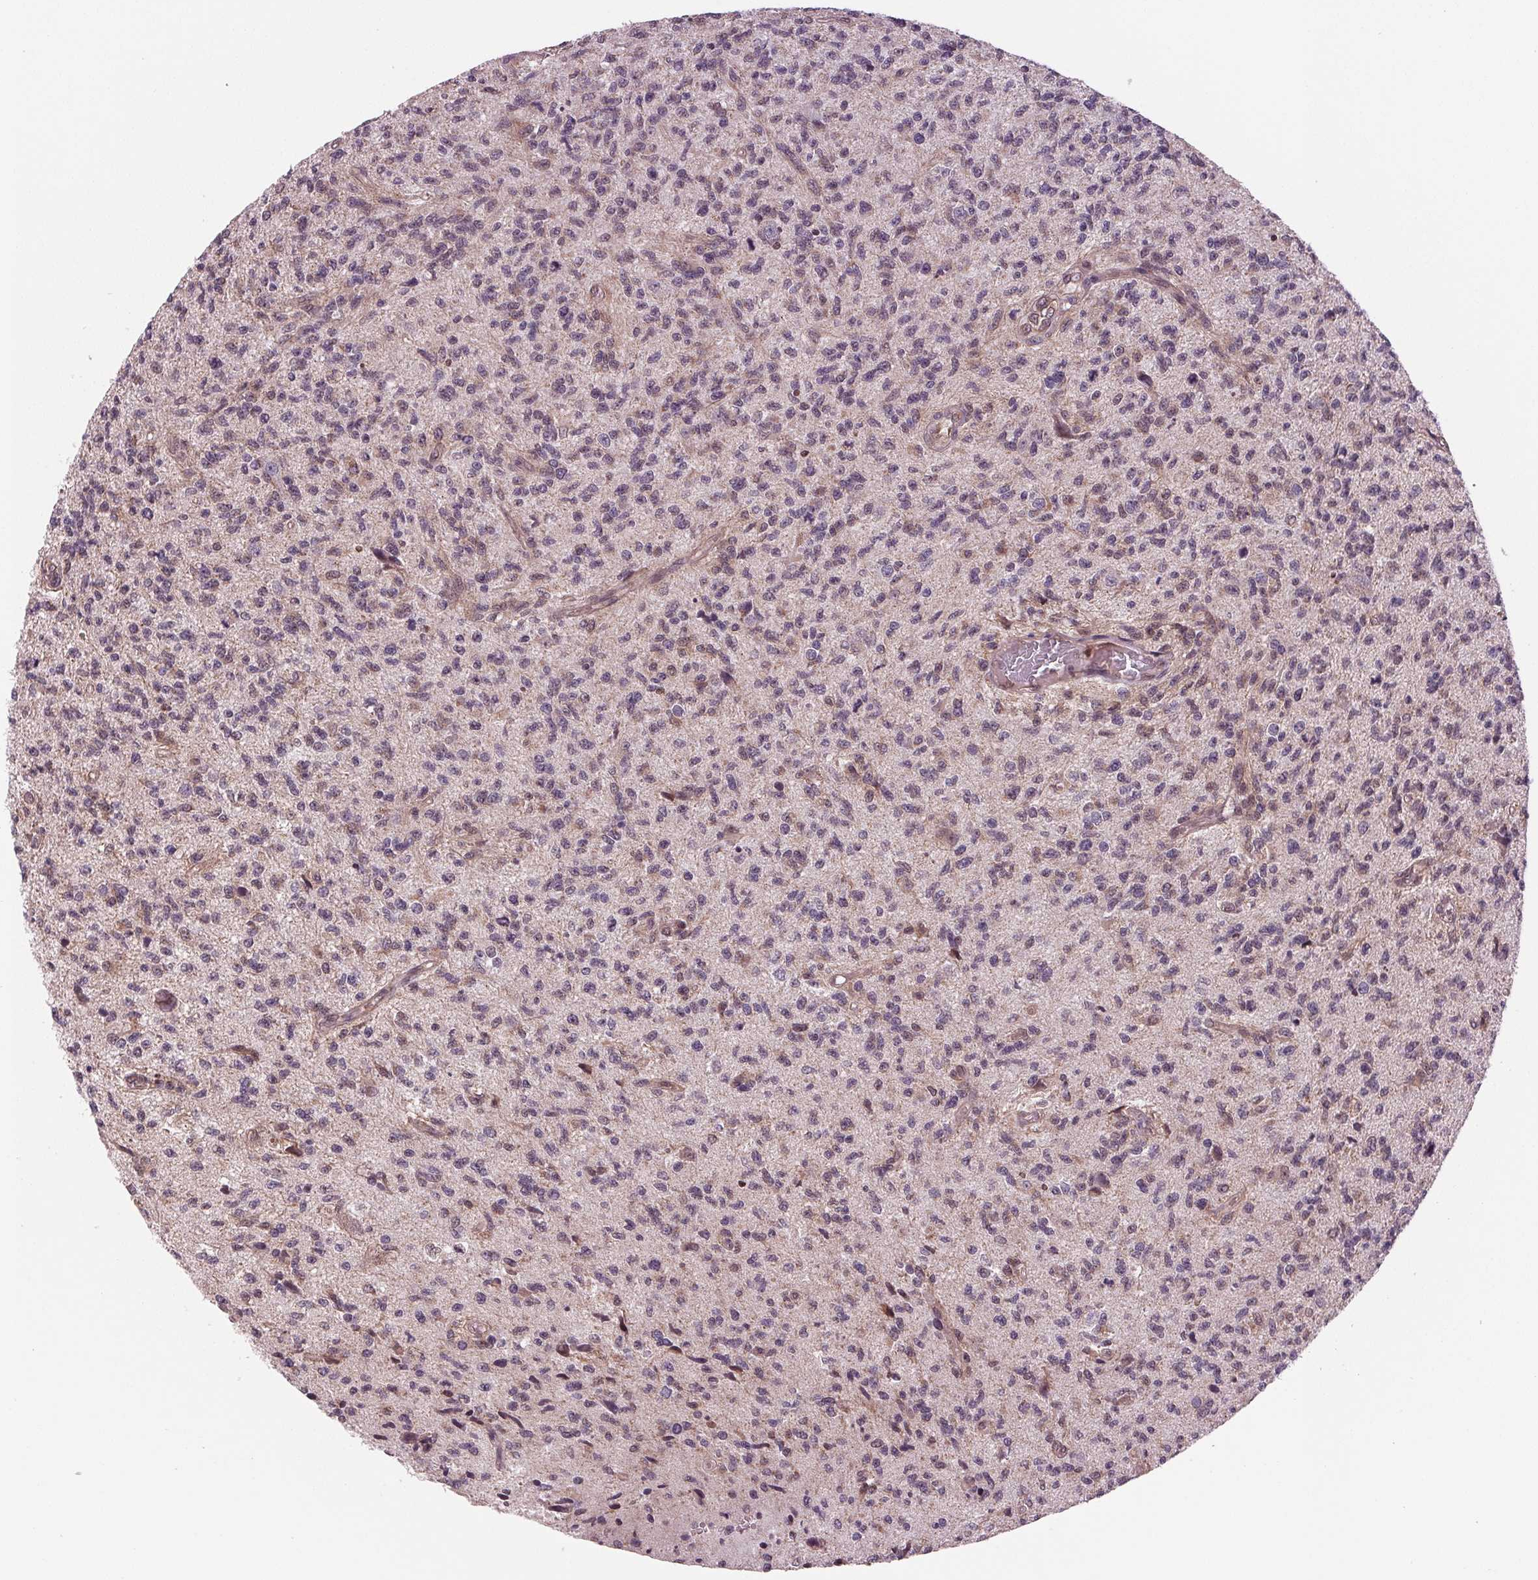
{"staining": {"intensity": "weak", "quantity": "<25%", "location": "cytoplasmic/membranous"}, "tissue": "glioma", "cell_type": "Tumor cells", "image_type": "cancer", "snomed": [{"axis": "morphology", "description": "Glioma, malignant, High grade"}, {"axis": "topography", "description": "Brain"}], "caption": "Immunohistochemistry image of malignant glioma (high-grade) stained for a protein (brown), which displays no staining in tumor cells.", "gene": "STAT3", "patient": {"sex": "male", "age": 56}}